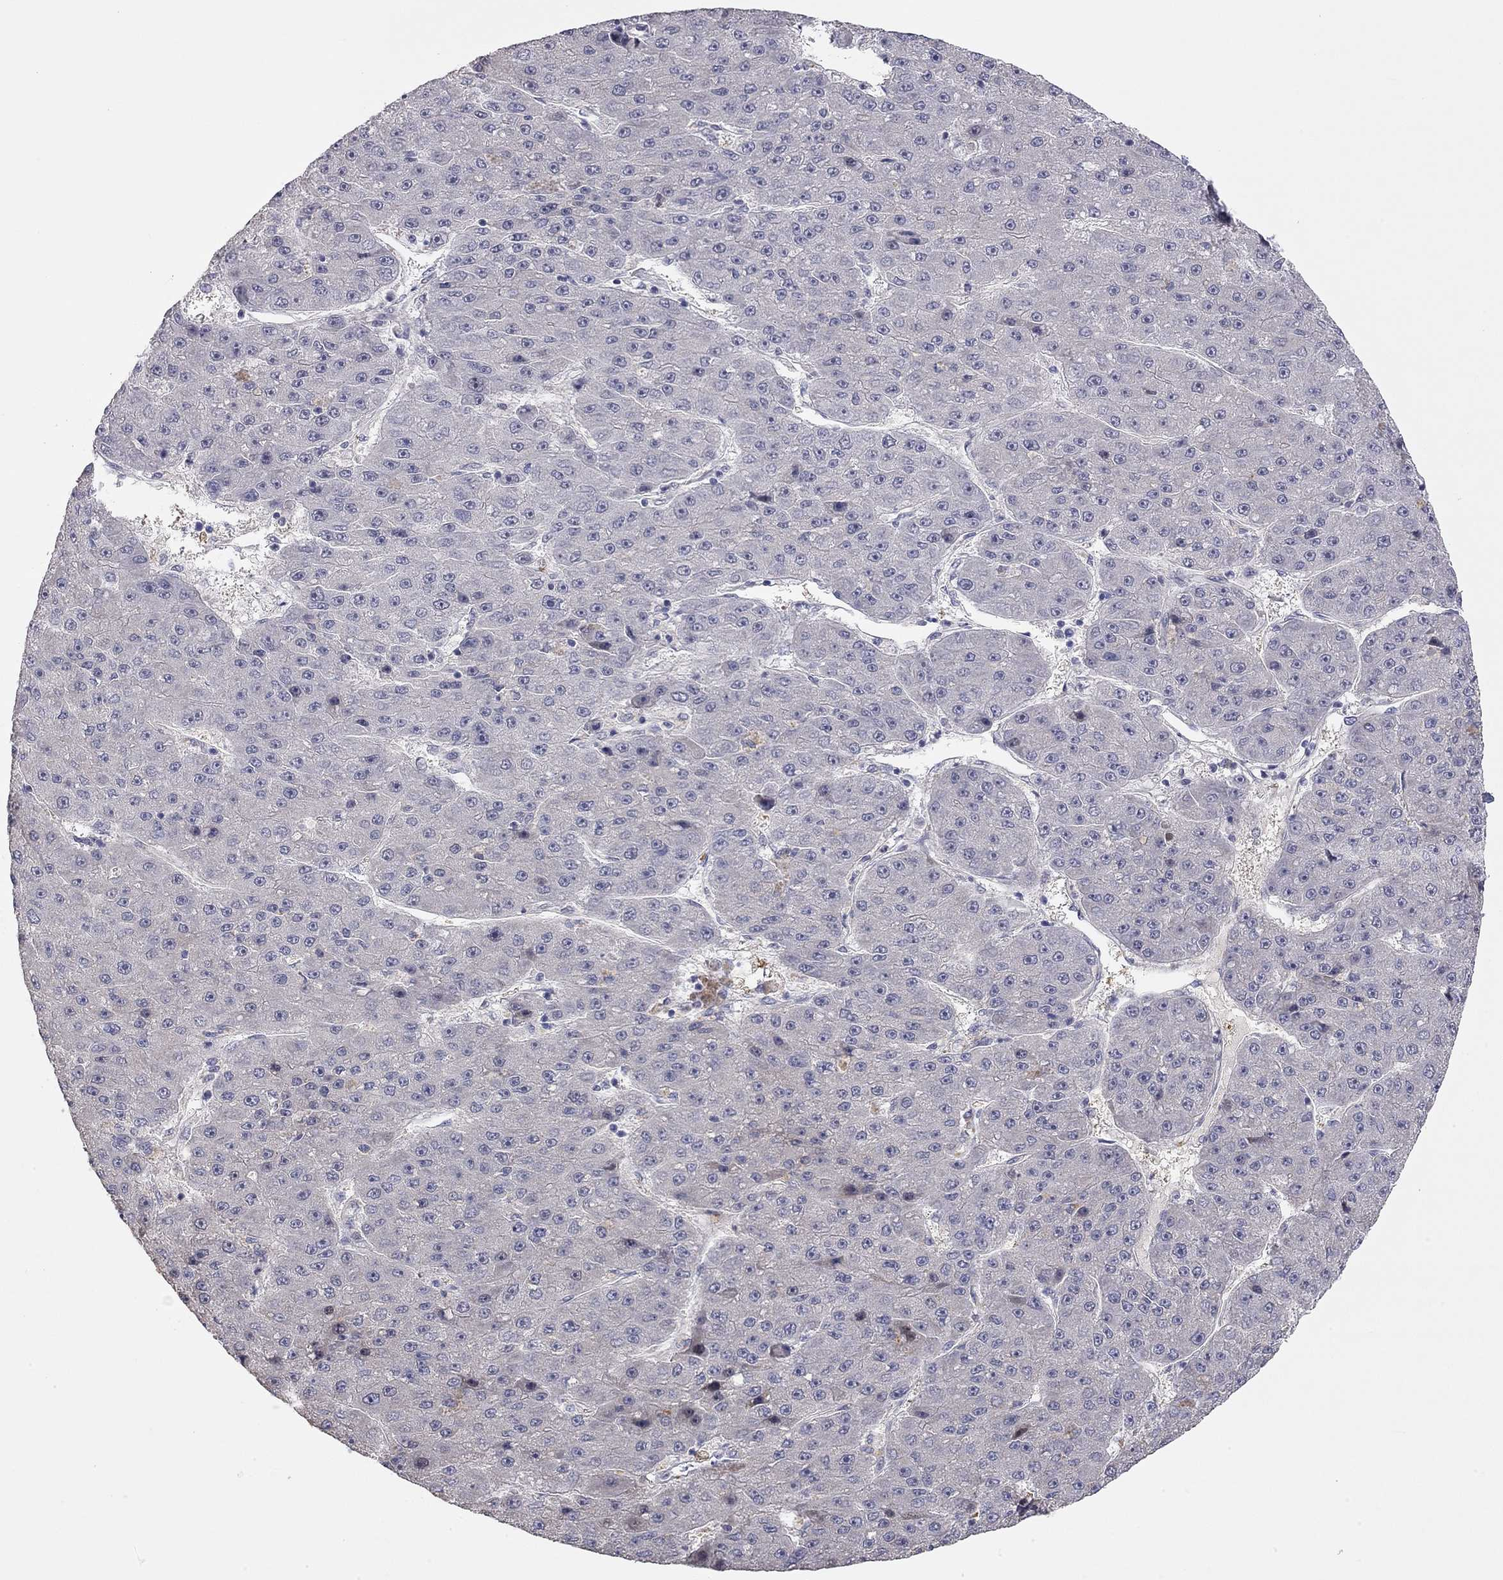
{"staining": {"intensity": "negative", "quantity": "none", "location": "none"}, "tissue": "liver cancer", "cell_type": "Tumor cells", "image_type": "cancer", "snomed": [{"axis": "morphology", "description": "Carcinoma, Hepatocellular, NOS"}, {"axis": "topography", "description": "Liver"}], "caption": "Immunohistochemistry (IHC) micrograph of neoplastic tissue: human liver hepatocellular carcinoma stained with DAB (3,3'-diaminobenzidine) displays no significant protein expression in tumor cells.", "gene": "PAPSS2", "patient": {"sex": "male", "age": 67}}